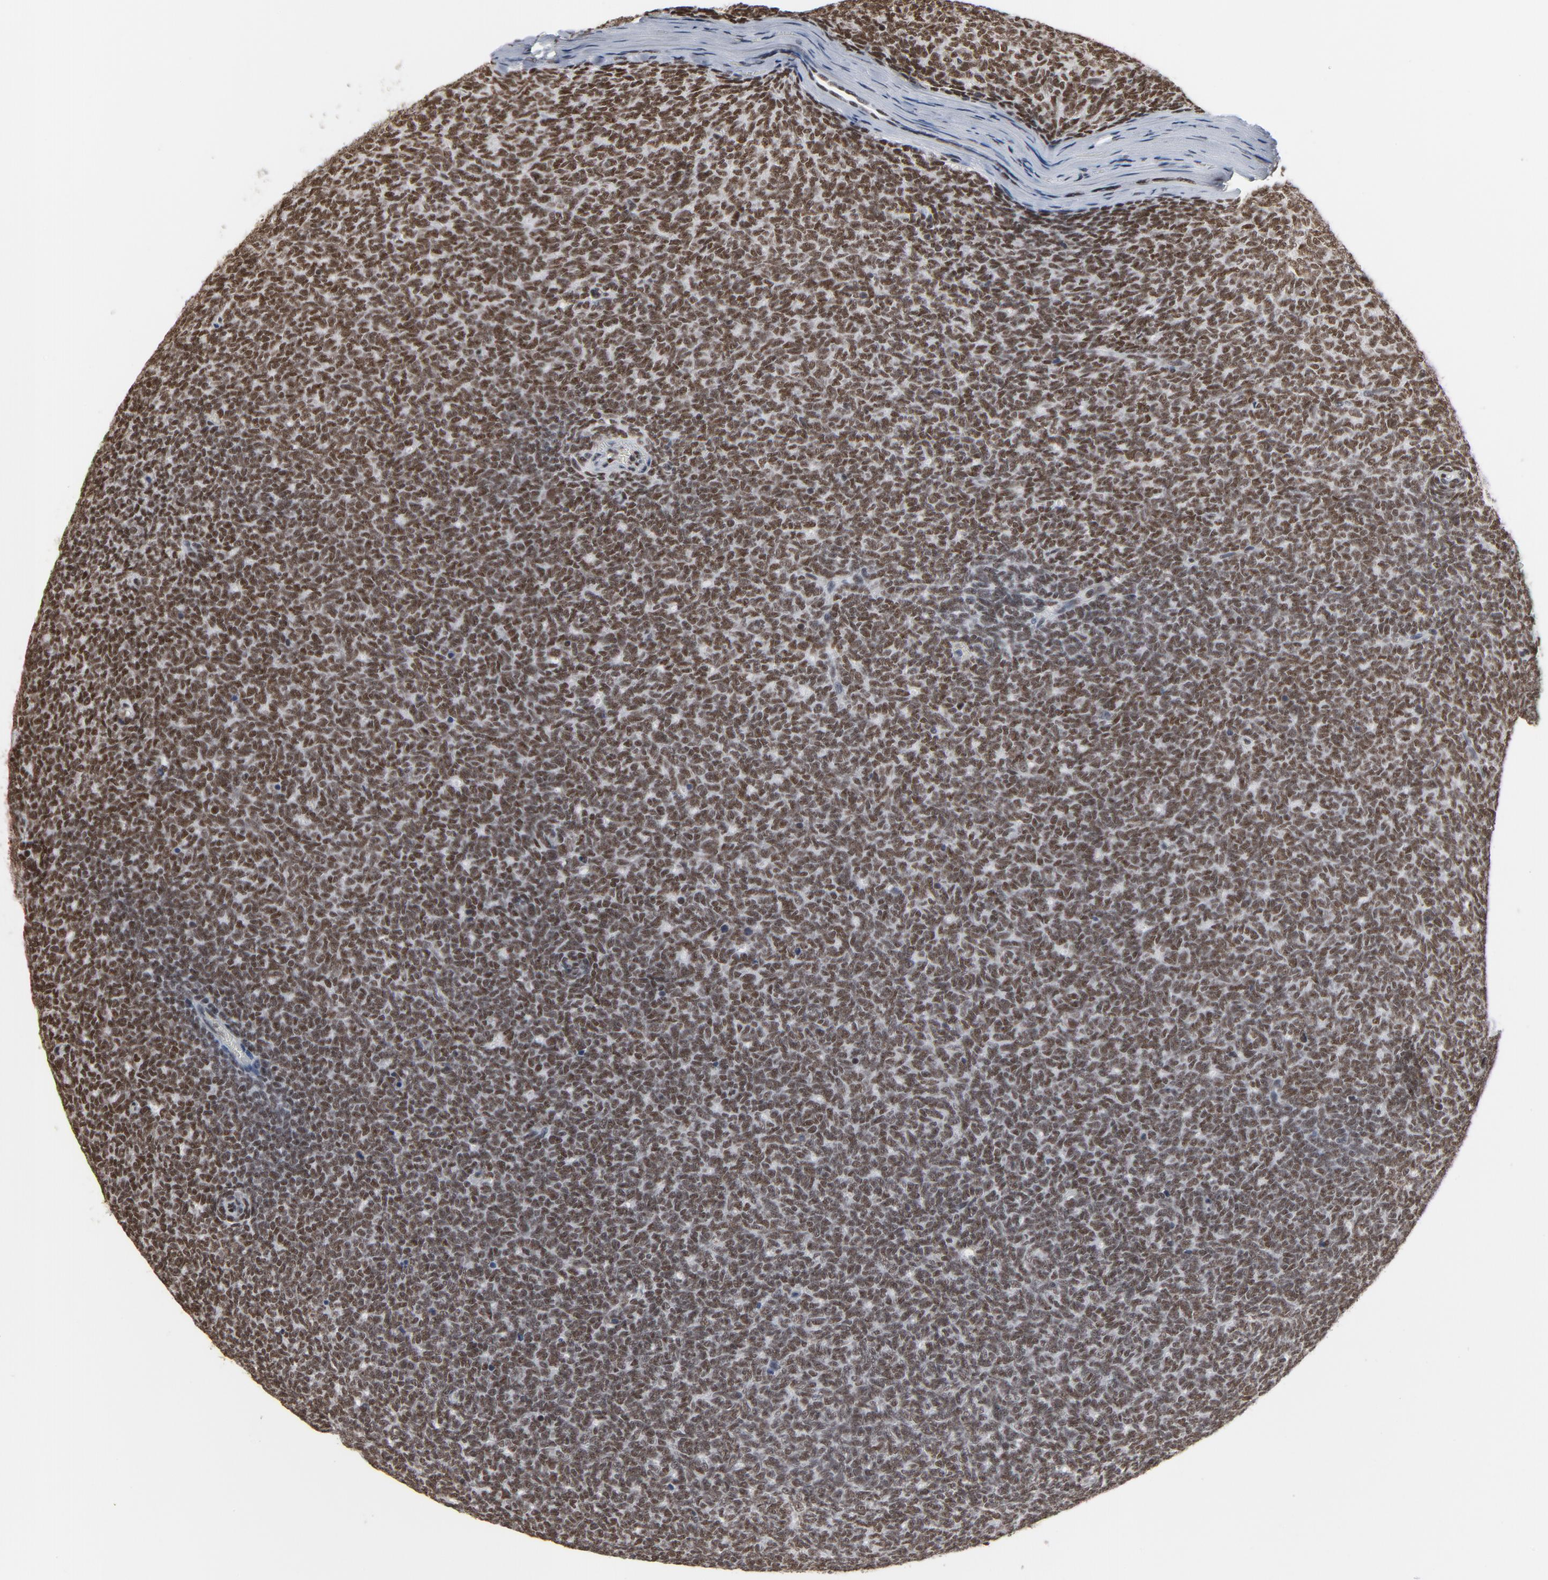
{"staining": {"intensity": "moderate", "quantity": ">75%", "location": "nuclear"}, "tissue": "renal cancer", "cell_type": "Tumor cells", "image_type": "cancer", "snomed": [{"axis": "morphology", "description": "Neoplasm, malignant, NOS"}, {"axis": "topography", "description": "Kidney"}], "caption": "An image of human renal cancer (malignant neoplasm) stained for a protein reveals moderate nuclear brown staining in tumor cells.", "gene": "MRE11", "patient": {"sex": "male", "age": 28}}